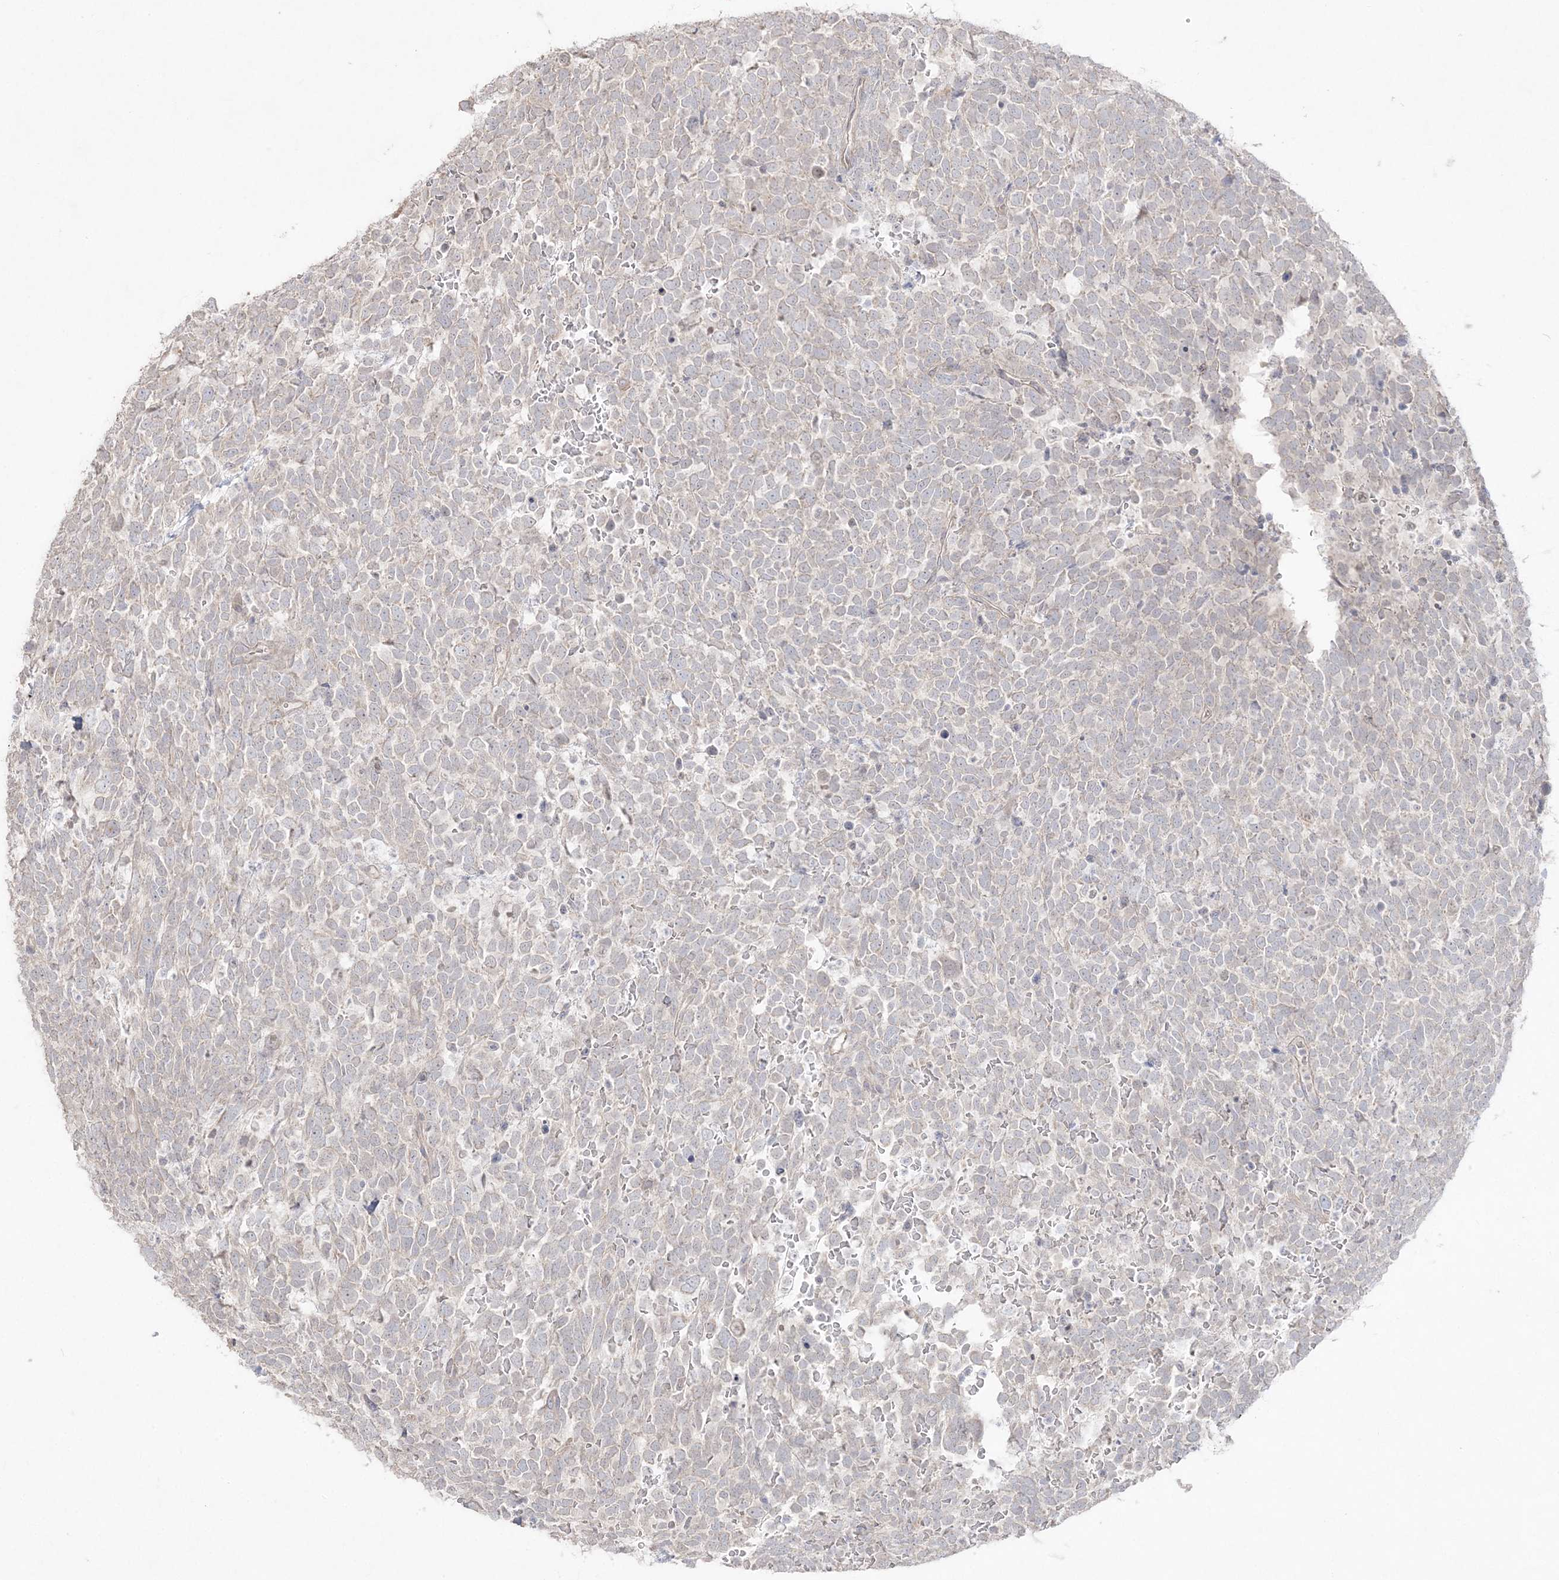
{"staining": {"intensity": "negative", "quantity": "none", "location": "none"}, "tissue": "urothelial cancer", "cell_type": "Tumor cells", "image_type": "cancer", "snomed": [{"axis": "morphology", "description": "Urothelial carcinoma, High grade"}, {"axis": "topography", "description": "Urinary bladder"}], "caption": "Immunohistochemical staining of high-grade urothelial carcinoma reveals no significant expression in tumor cells.", "gene": "SH3BP4", "patient": {"sex": "female", "age": 82}}